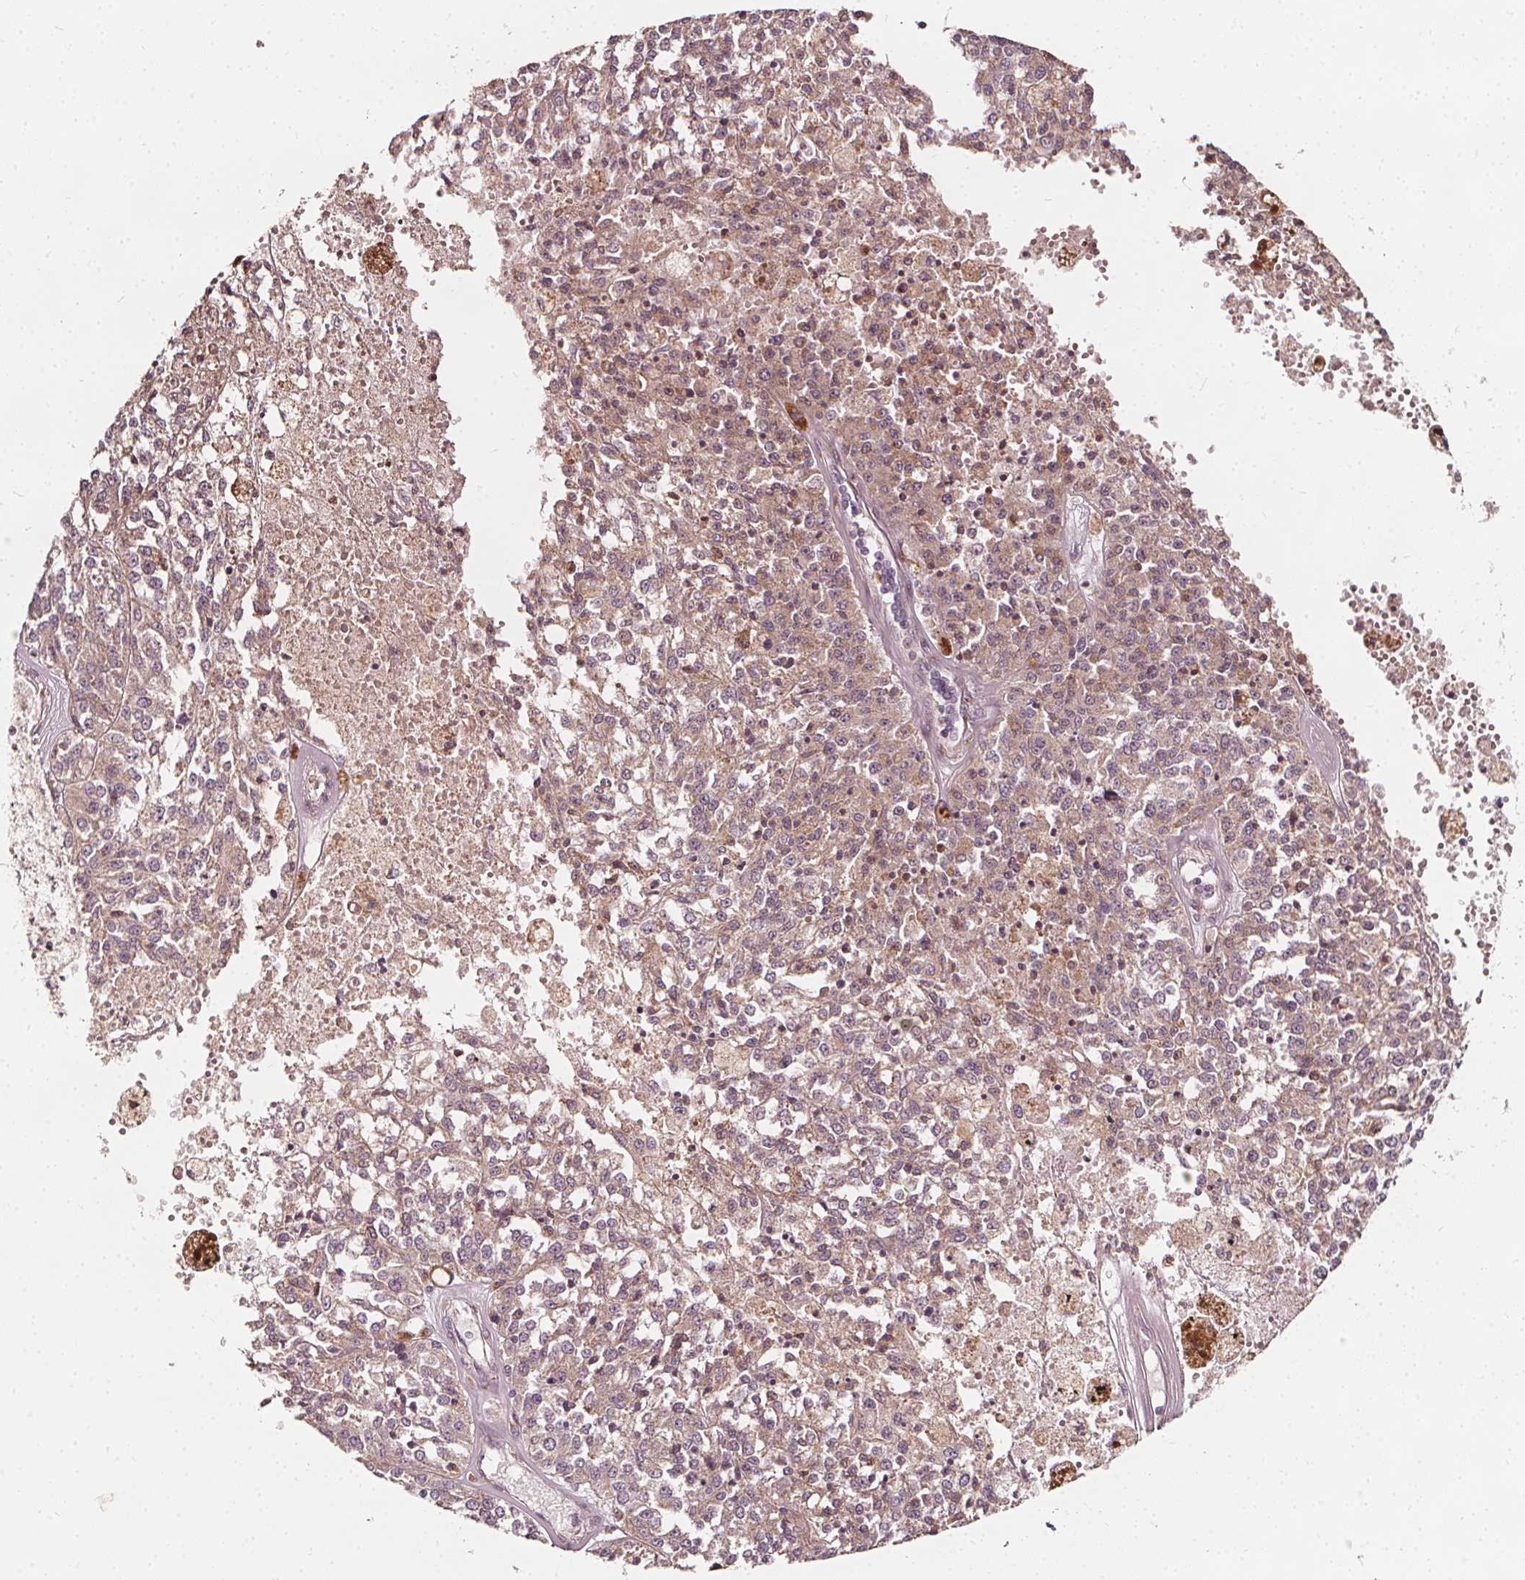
{"staining": {"intensity": "weak", "quantity": "25%-75%", "location": "cytoplasmic/membranous"}, "tissue": "melanoma", "cell_type": "Tumor cells", "image_type": "cancer", "snomed": [{"axis": "morphology", "description": "Malignant melanoma, Metastatic site"}, {"axis": "topography", "description": "Lymph node"}], "caption": "About 25%-75% of tumor cells in malignant melanoma (metastatic site) display weak cytoplasmic/membranous protein expression as visualized by brown immunohistochemical staining.", "gene": "NPC1L1", "patient": {"sex": "female", "age": 64}}